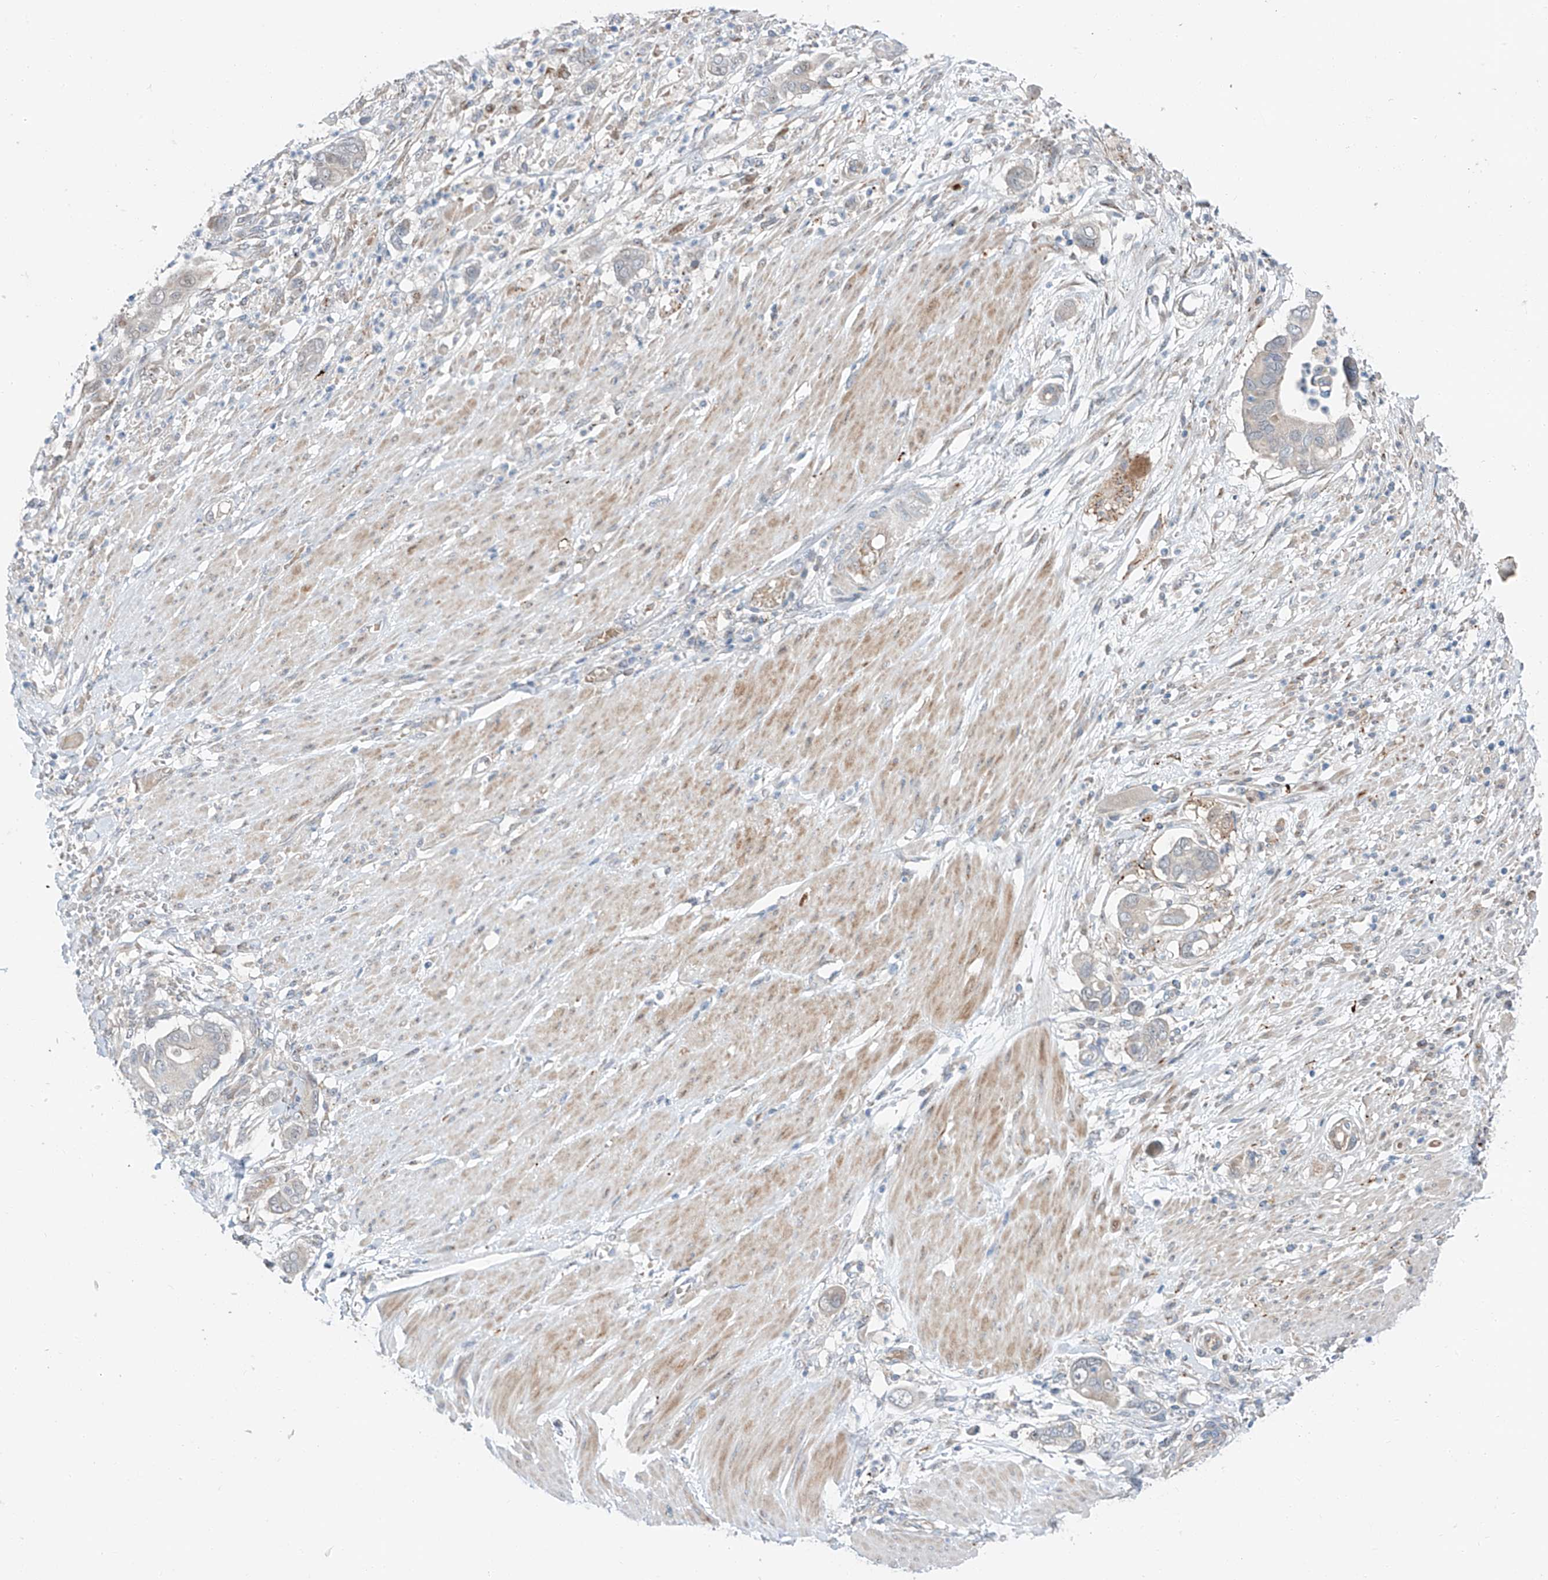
{"staining": {"intensity": "negative", "quantity": "none", "location": "none"}, "tissue": "pancreatic cancer", "cell_type": "Tumor cells", "image_type": "cancer", "snomed": [{"axis": "morphology", "description": "Adenocarcinoma, NOS"}, {"axis": "topography", "description": "Pancreas"}], "caption": "Immunohistochemistry (IHC) histopathology image of human pancreatic cancer stained for a protein (brown), which reveals no staining in tumor cells.", "gene": "CLDND1", "patient": {"sex": "male", "age": 68}}